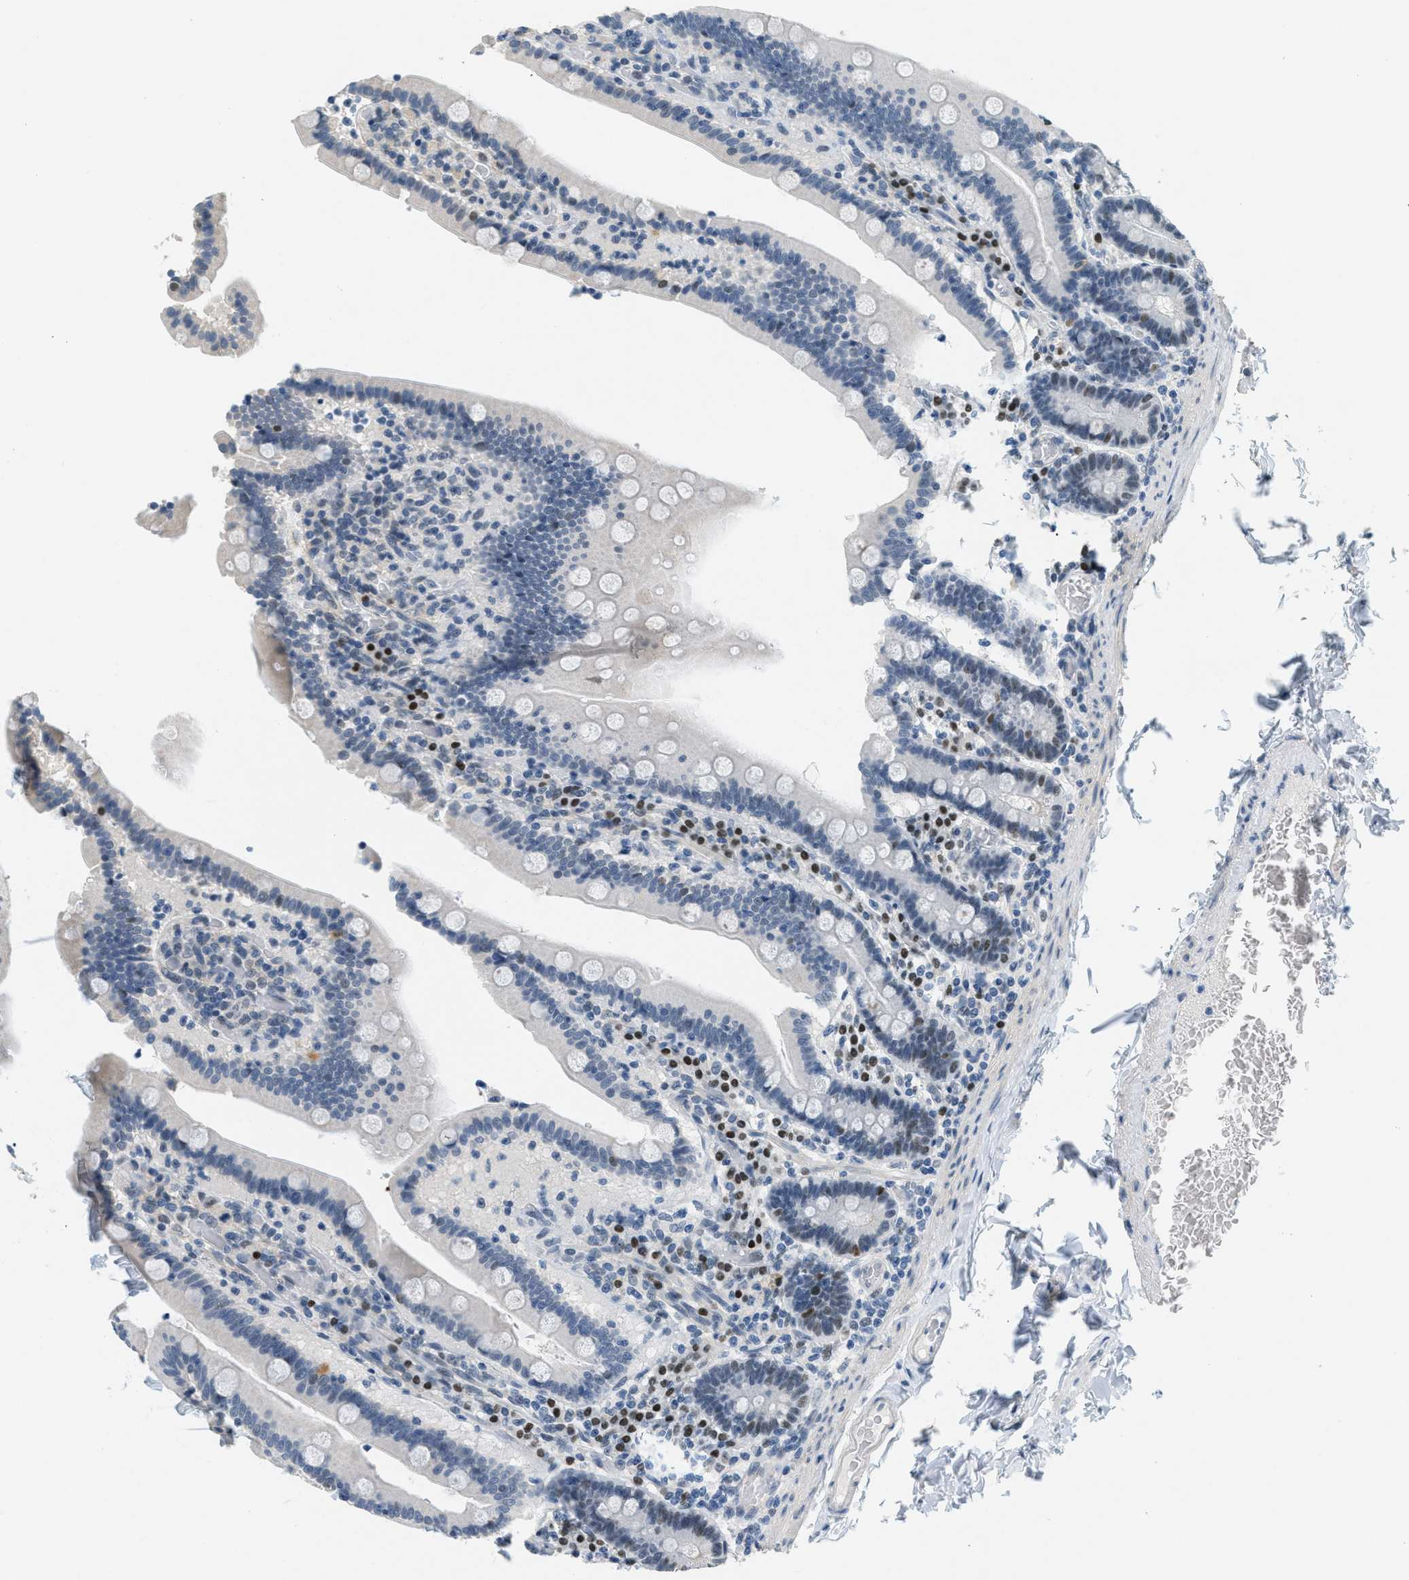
{"staining": {"intensity": "negative", "quantity": "none", "location": "none"}, "tissue": "duodenum", "cell_type": "Glandular cells", "image_type": "normal", "snomed": [{"axis": "morphology", "description": "Normal tissue, NOS"}, {"axis": "topography", "description": "Duodenum"}], "caption": "This image is of benign duodenum stained with immunohistochemistry (IHC) to label a protein in brown with the nuclei are counter-stained blue. There is no expression in glandular cells.", "gene": "TCF3", "patient": {"sex": "female", "age": 53}}